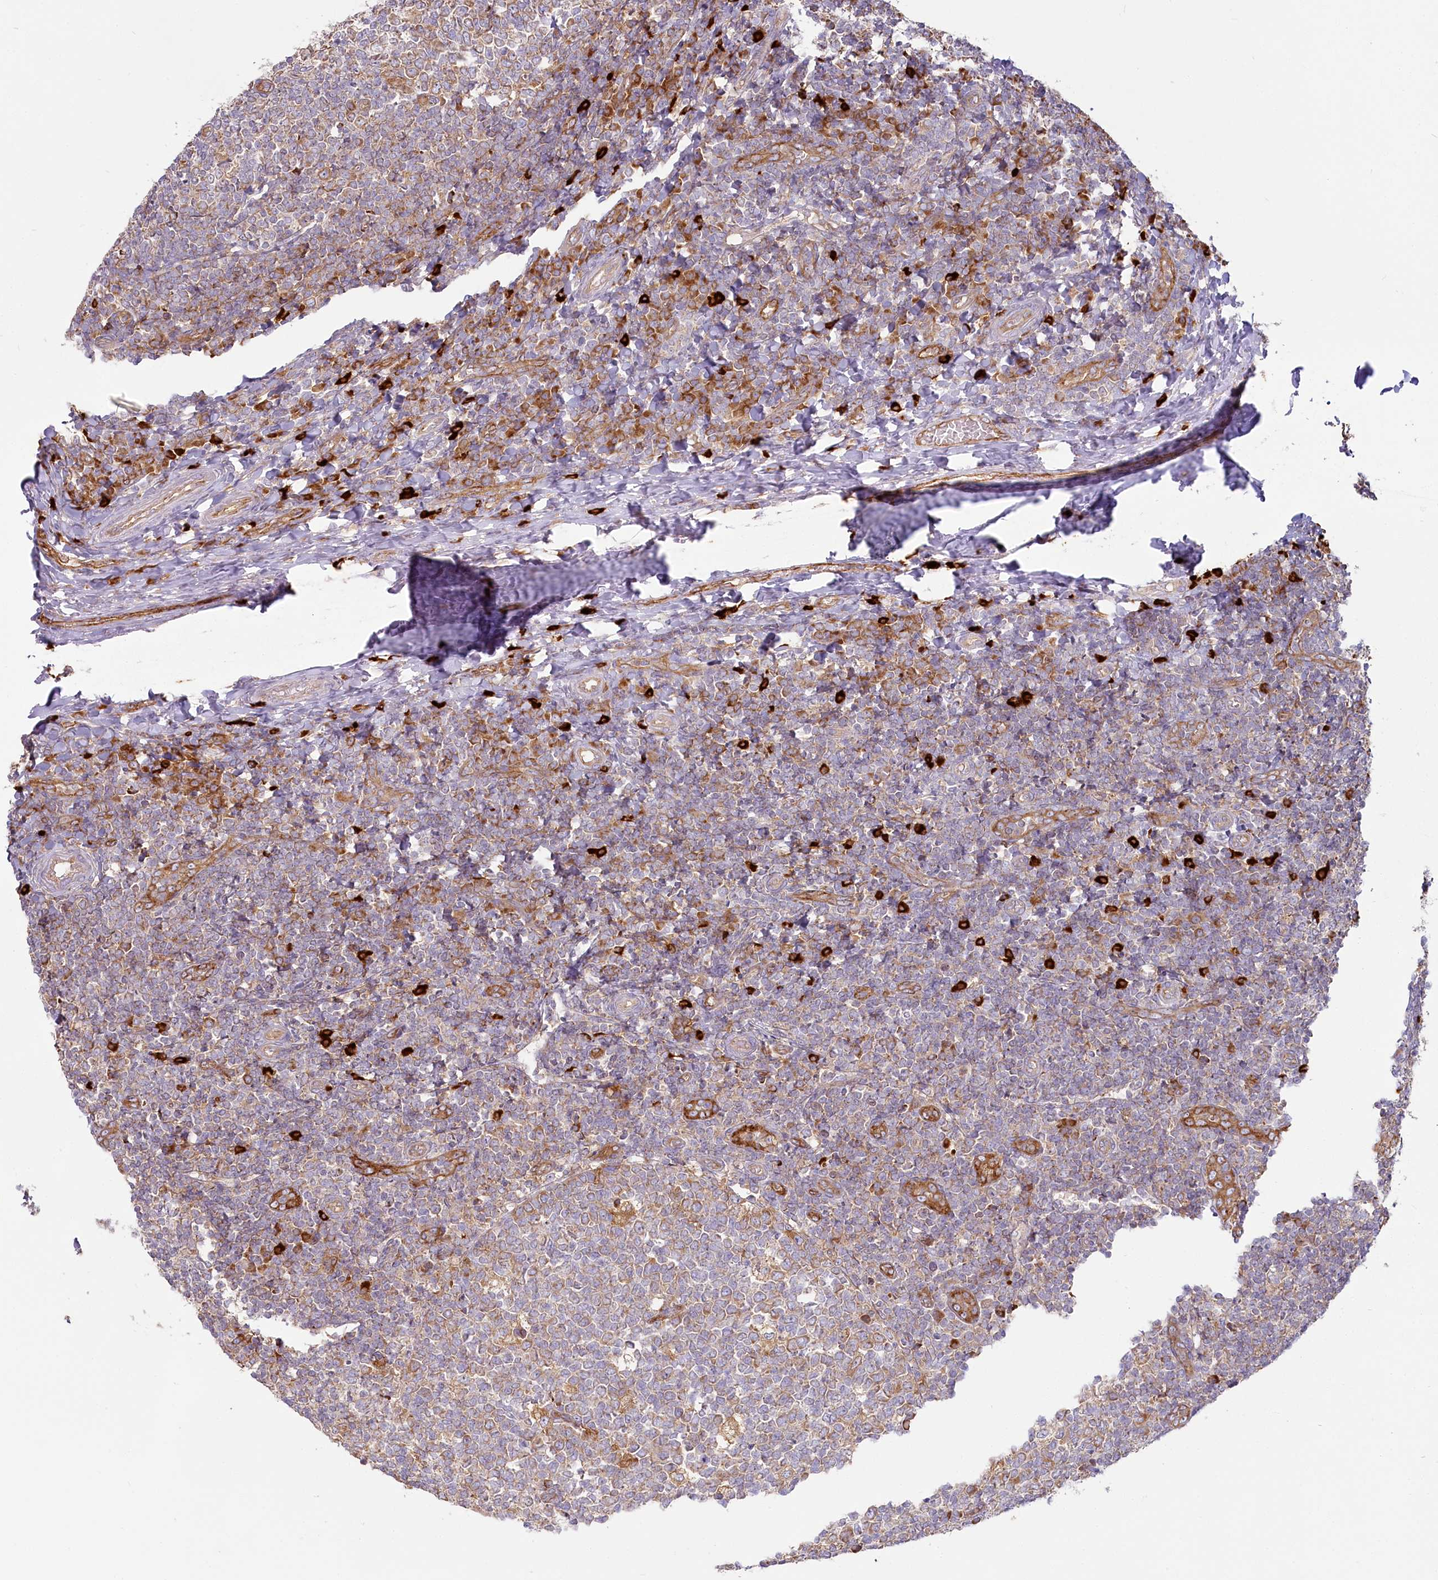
{"staining": {"intensity": "weak", "quantity": "25%-75%", "location": "cytoplasmic/membranous"}, "tissue": "tonsil", "cell_type": "Germinal center cells", "image_type": "normal", "snomed": [{"axis": "morphology", "description": "Normal tissue, NOS"}, {"axis": "topography", "description": "Tonsil"}], "caption": "IHC of benign human tonsil shows low levels of weak cytoplasmic/membranous positivity in approximately 25%-75% of germinal center cells. The staining is performed using DAB (3,3'-diaminobenzidine) brown chromogen to label protein expression. The nuclei are counter-stained blue using hematoxylin.", "gene": "HARS2", "patient": {"sex": "female", "age": 19}}